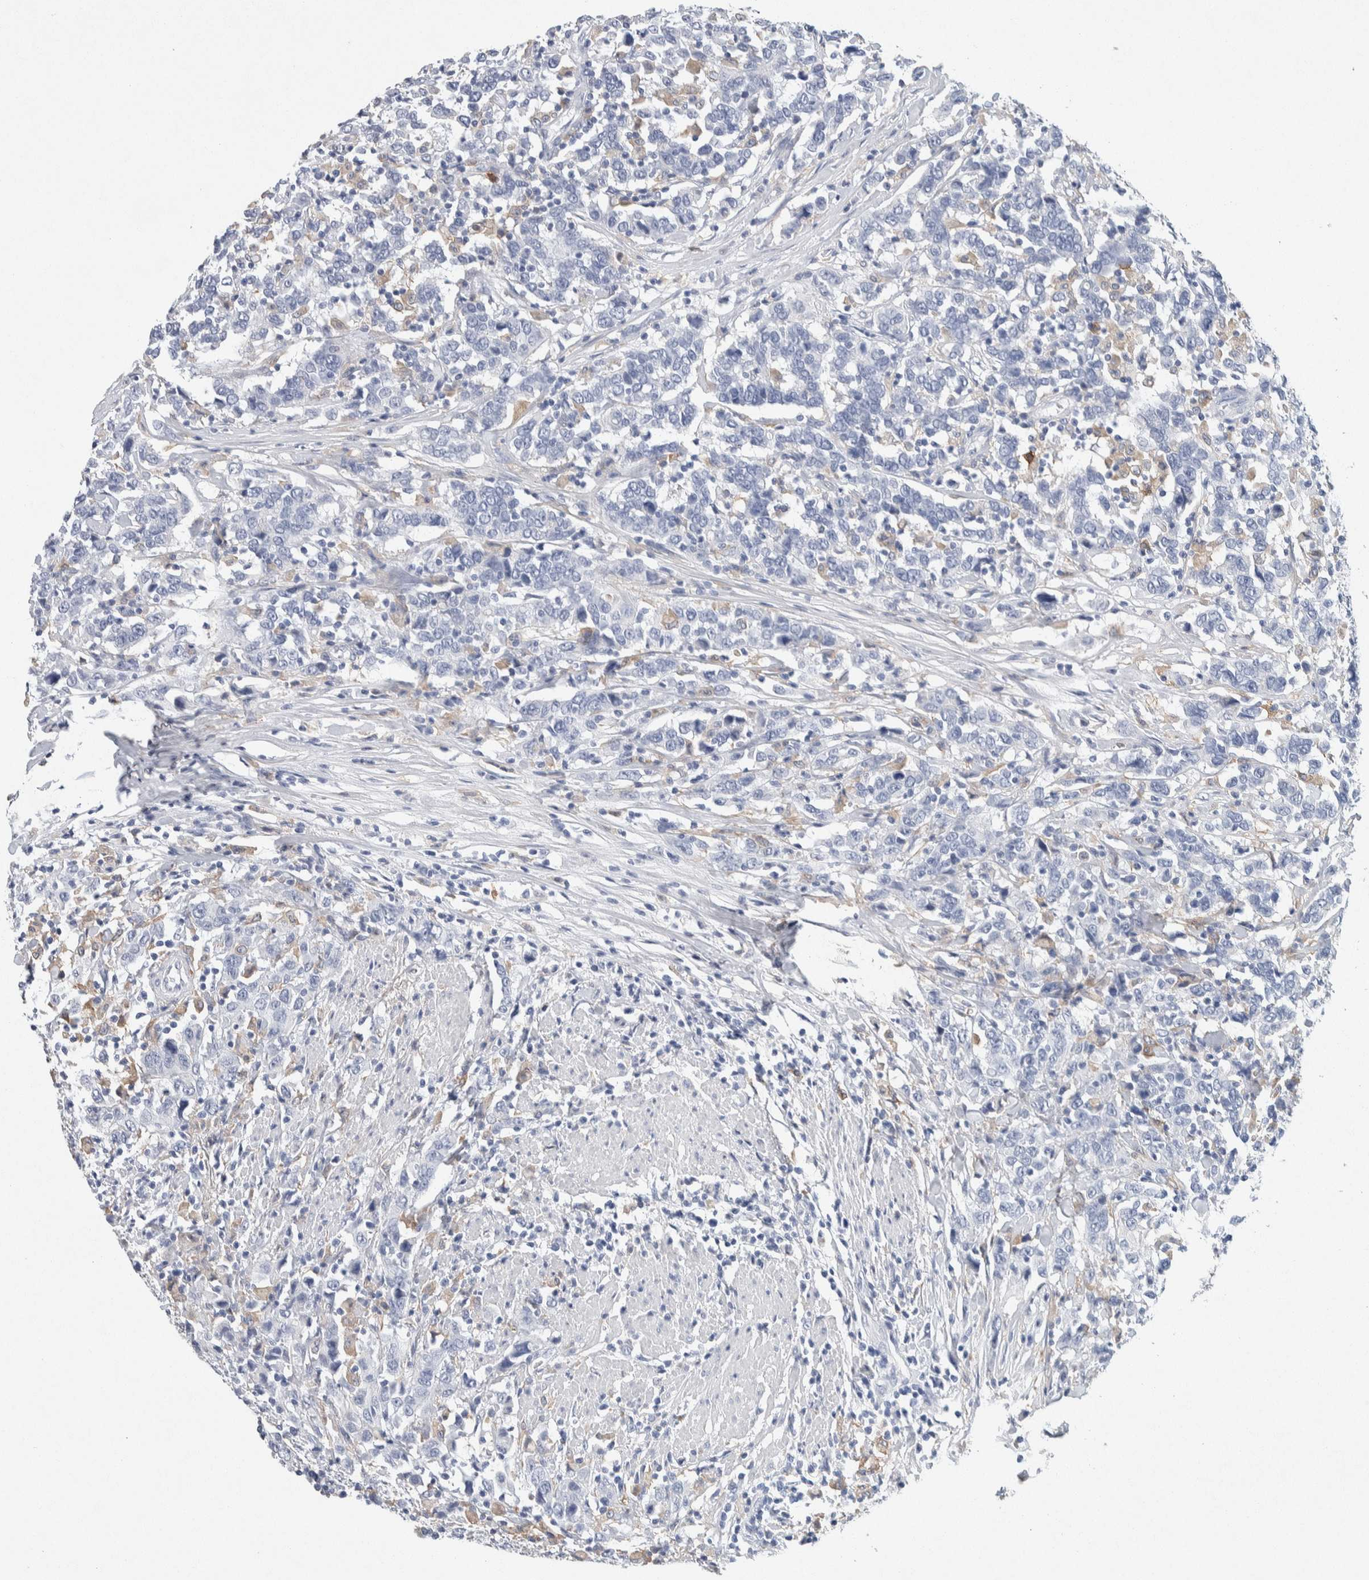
{"staining": {"intensity": "negative", "quantity": "none", "location": "none"}, "tissue": "urothelial cancer", "cell_type": "Tumor cells", "image_type": "cancer", "snomed": [{"axis": "morphology", "description": "Urothelial carcinoma, High grade"}, {"axis": "topography", "description": "Urinary bladder"}], "caption": "A photomicrograph of urothelial carcinoma (high-grade) stained for a protein reveals no brown staining in tumor cells. Nuclei are stained in blue.", "gene": "NCF2", "patient": {"sex": "male", "age": 61}}